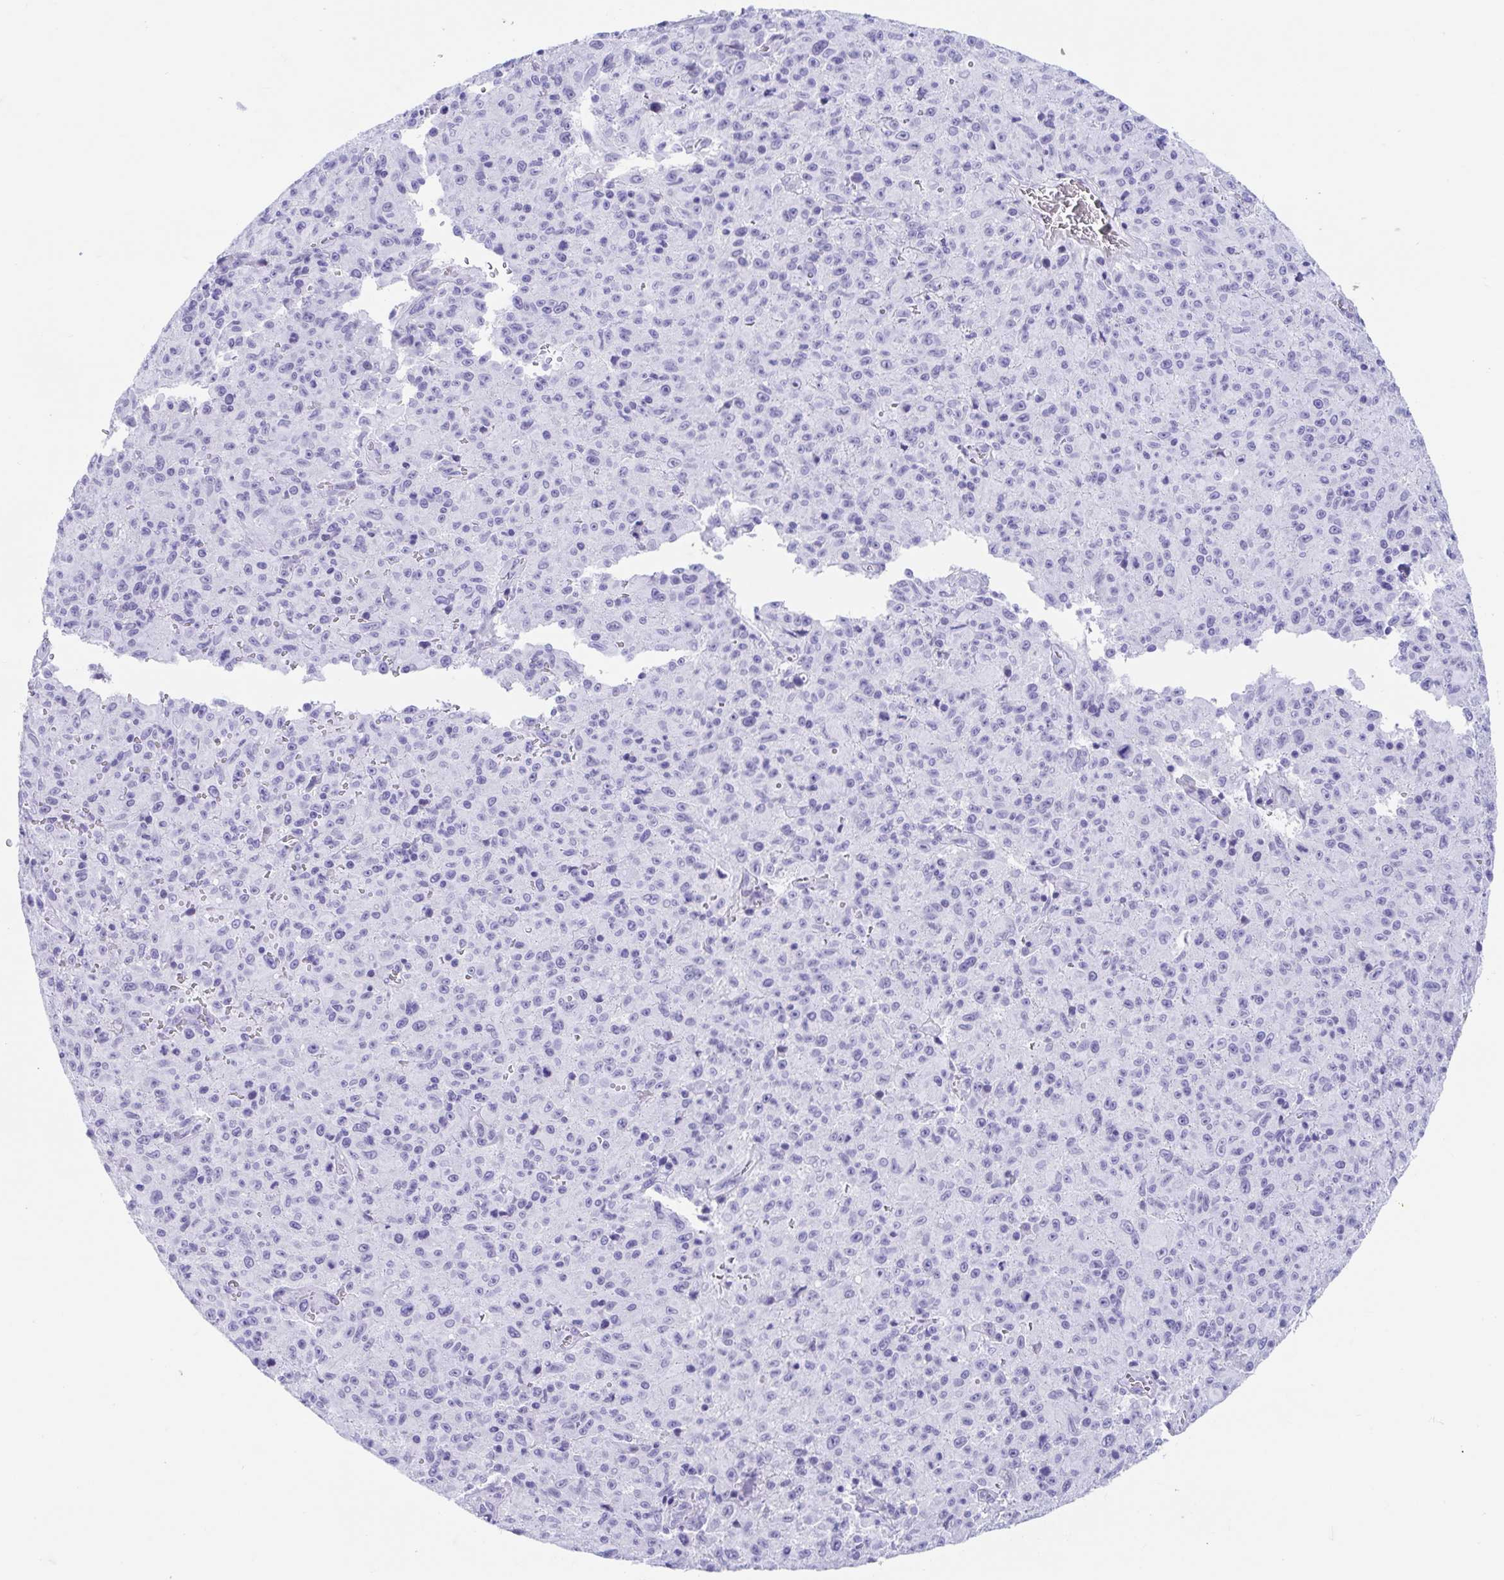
{"staining": {"intensity": "negative", "quantity": "none", "location": "none"}, "tissue": "melanoma", "cell_type": "Tumor cells", "image_type": "cancer", "snomed": [{"axis": "morphology", "description": "Malignant melanoma, NOS"}, {"axis": "topography", "description": "Skin"}], "caption": "Immunohistochemistry (IHC) histopathology image of neoplastic tissue: malignant melanoma stained with DAB reveals no significant protein expression in tumor cells.", "gene": "TMEM35A", "patient": {"sex": "male", "age": 46}}